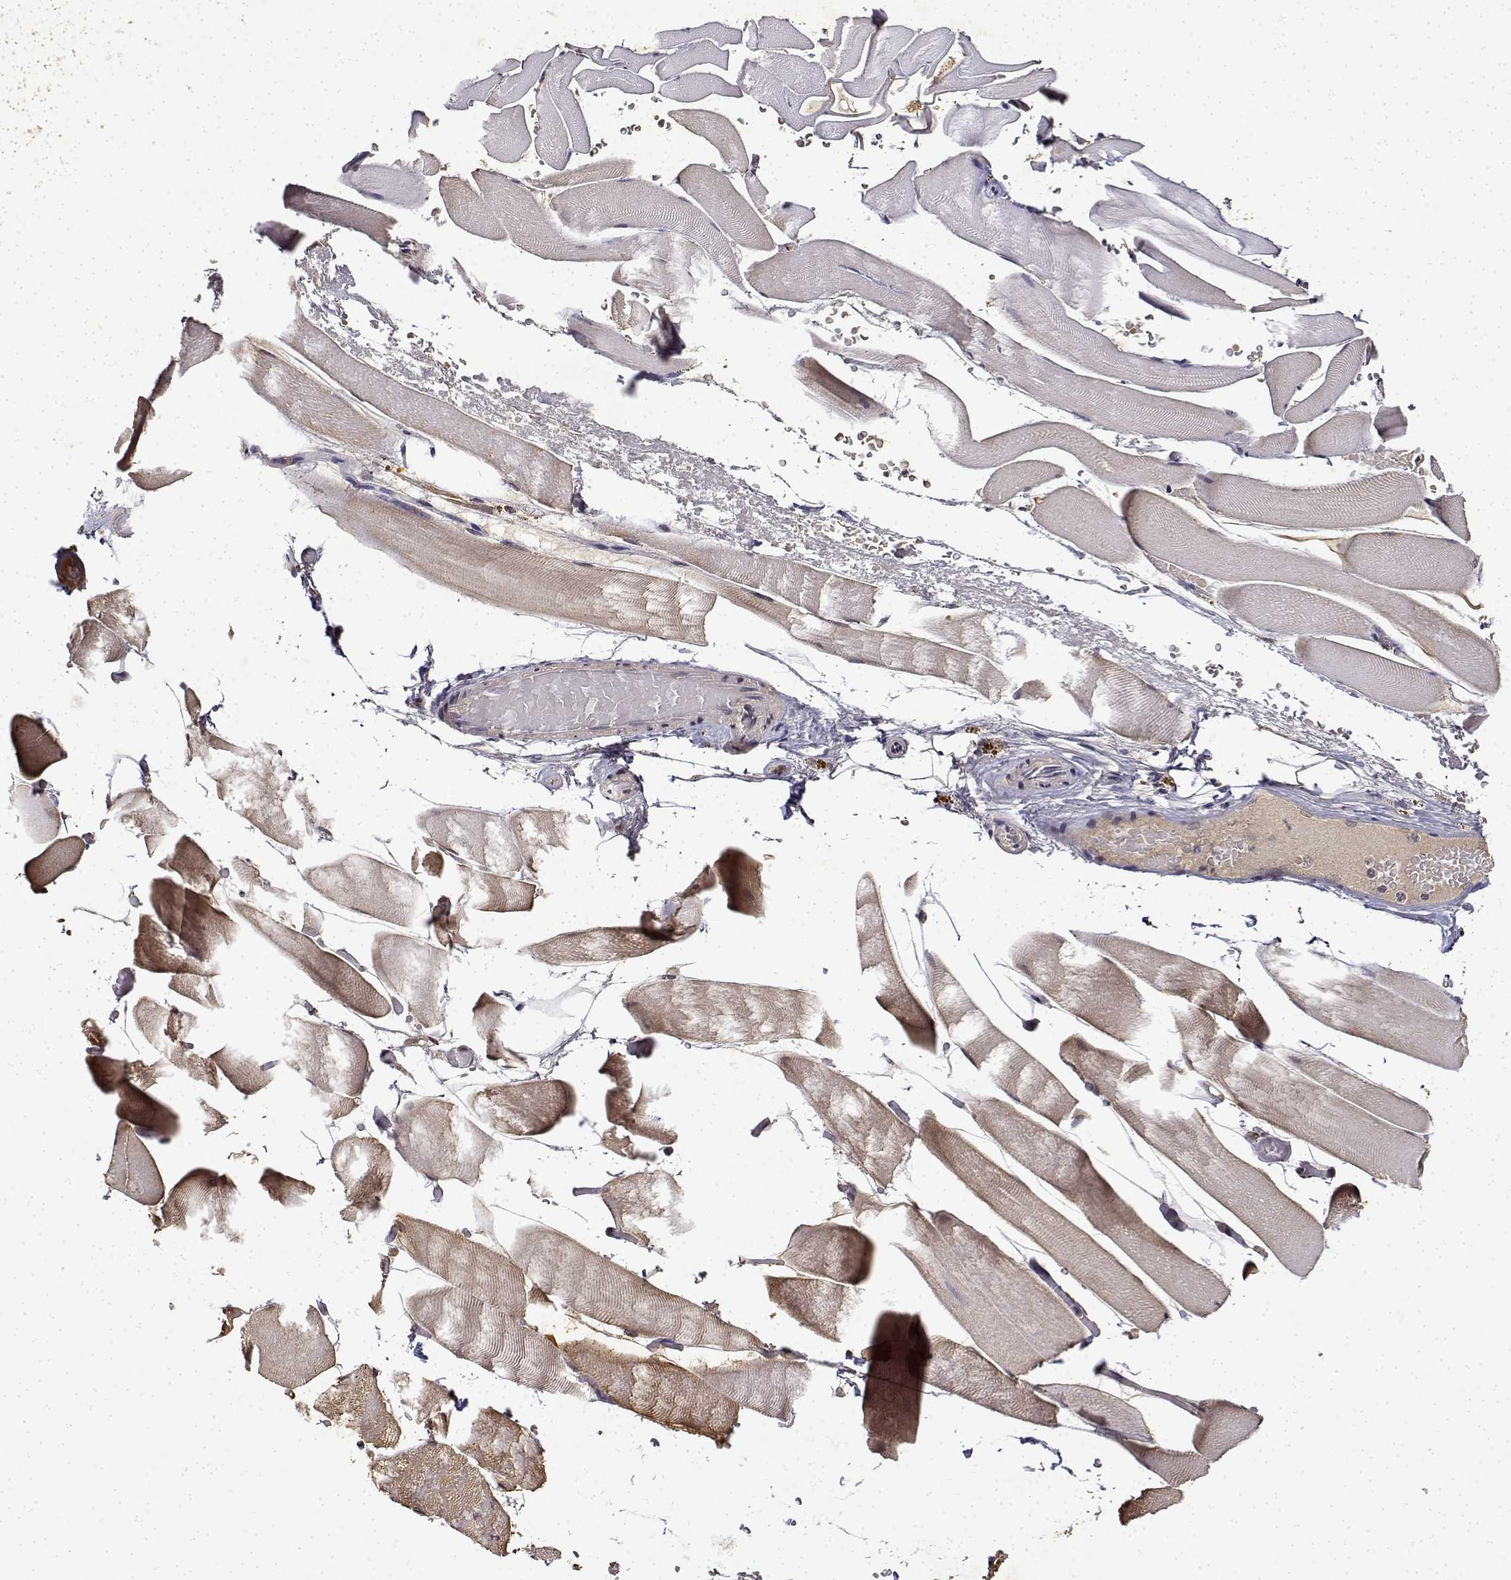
{"staining": {"intensity": "weak", "quantity": "25%-75%", "location": "cytoplasmic/membranous"}, "tissue": "skeletal muscle", "cell_type": "Myocytes", "image_type": "normal", "snomed": [{"axis": "morphology", "description": "Normal tissue, NOS"}, {"axis": "topography", "description": "Skeletal muscle"}], "caption": "Protein staining by IHC demonstrates weak cytoplasmic/membranous staining in about 25%-75% of myocytes in normal skeletal muscle.", "gene": "BDNF", "patient": {"sex": "female", "age": 37}}